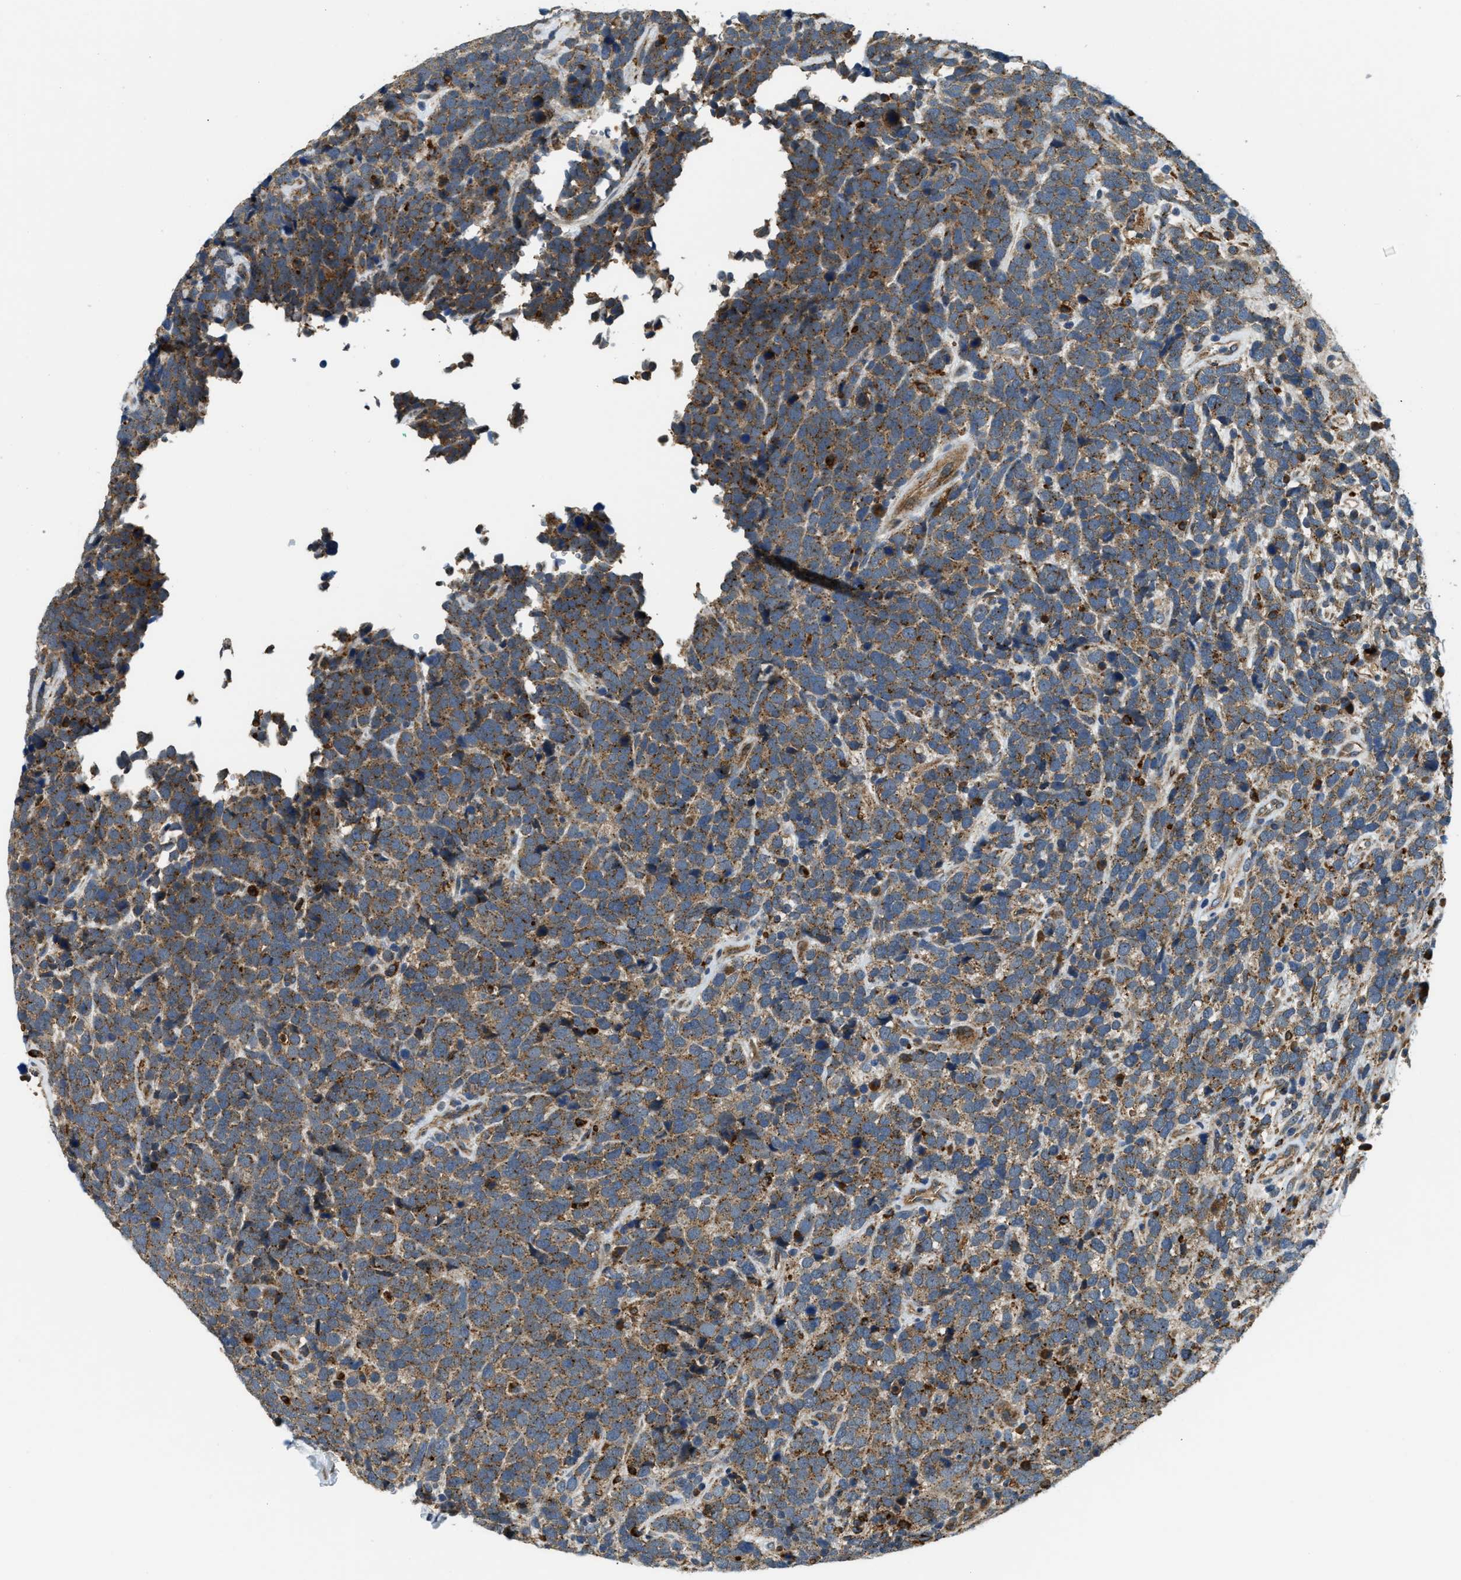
{"staining": {"intensity": "moderate", "quantity": ">75%", "location": "cytoplasmic/membranous"}, "tissue": "urothelial cancer", "cell_type": "Tumor cells", "image_type": "cancer", "snomed": [{"axis": "morphology", "description": "Urothelial carcinoma, High grade"}, {"axis": "topography", "description": "Urinary bladder"}], "caption": "IHC (DAB) staining of urothelial carcinoma (high-grade) displays moderate cytoplasmic/membranous protein expression in approximately >75% of tumor cells.", "gene": "STARD3NL", "patient": {"sex": "female", "age": 82}}